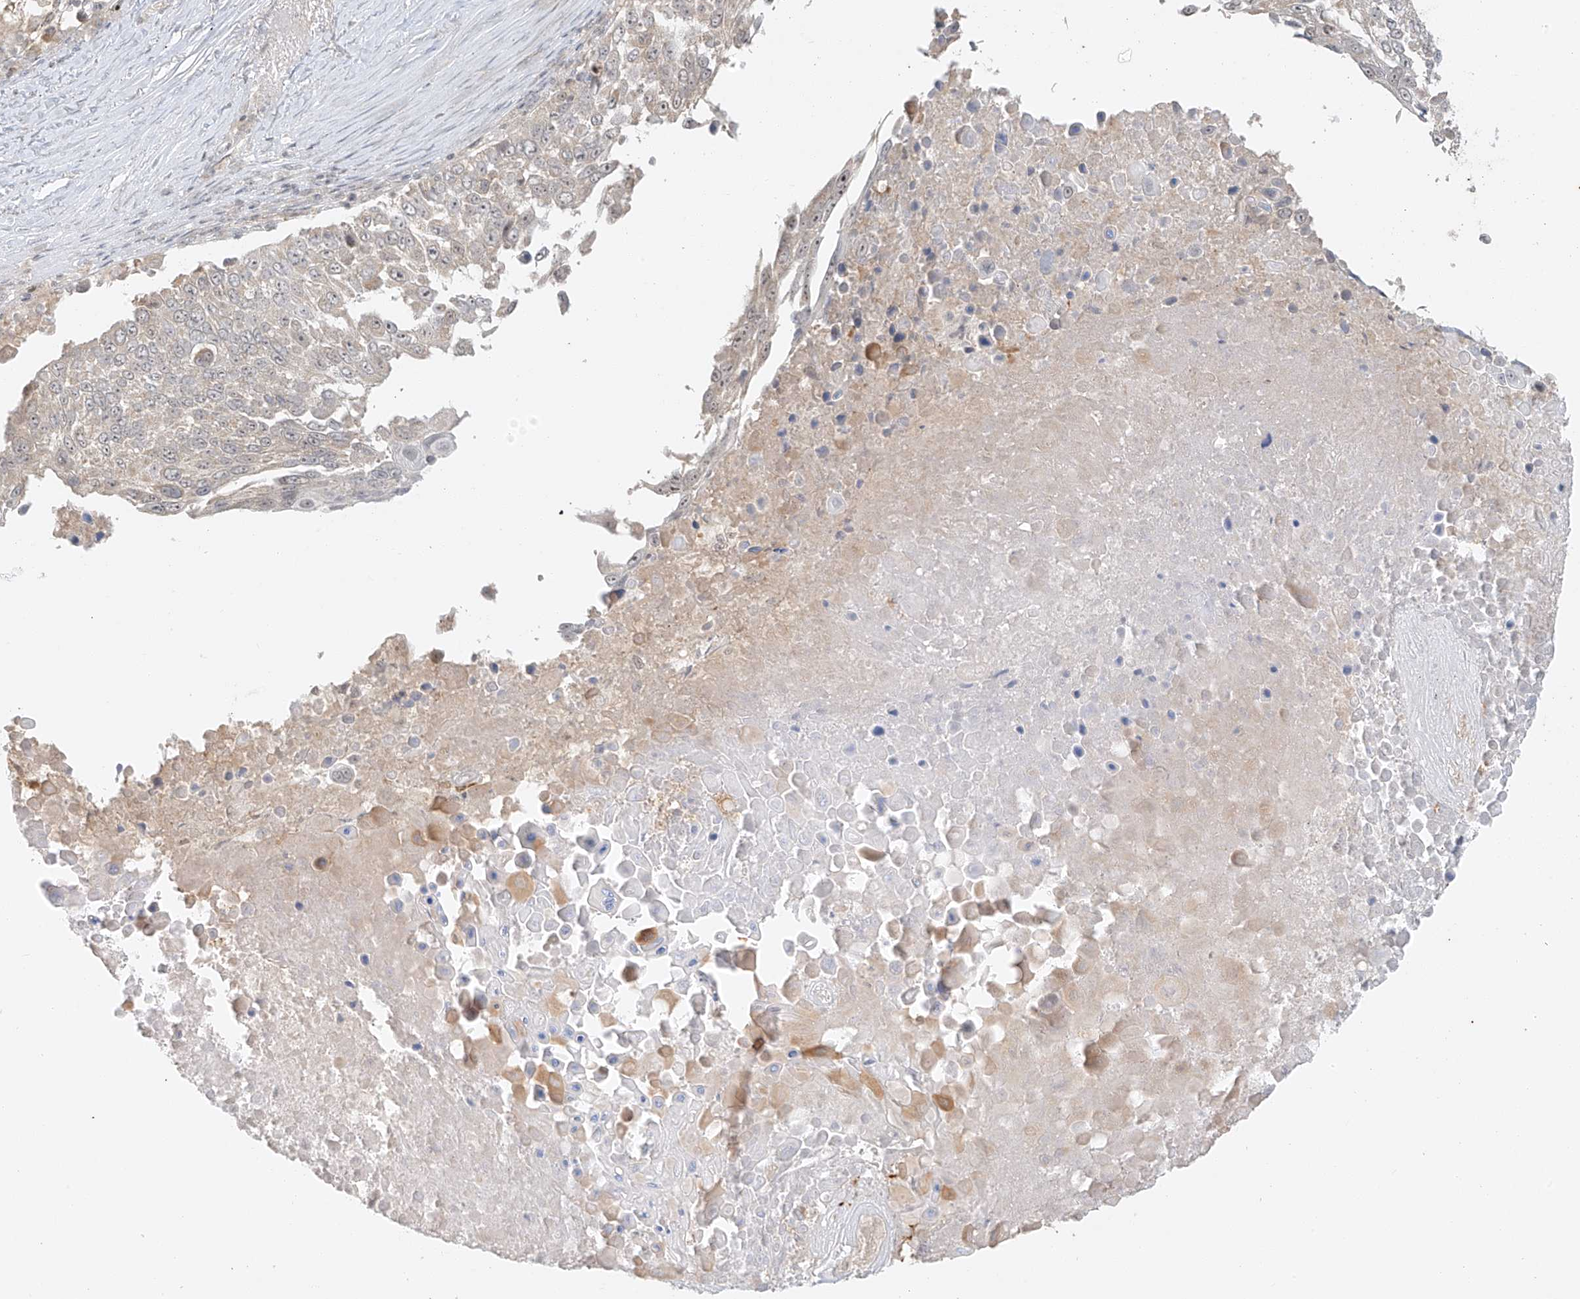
{"staining": {"intensity": "moderate", "quantity": "25%-75%", "location": "cytoplasmic/membranous"}, "tissue": "lung cancer", "cell_type": "Tumor cells", "image_type": "cancer", "snomed": [{"axis": "morphology", "description": "Squamous cell carcinoma, NOS"}, {"axis": "topography", "description": "Lung"}], "caption": "Squamous cell carcinoma (lung) stained for a protein displays moderate cytoplasmic/membranous positivity in tumor cells.", "gene": "MIPEP", "patient": {"sex": "male", "age": 66}}